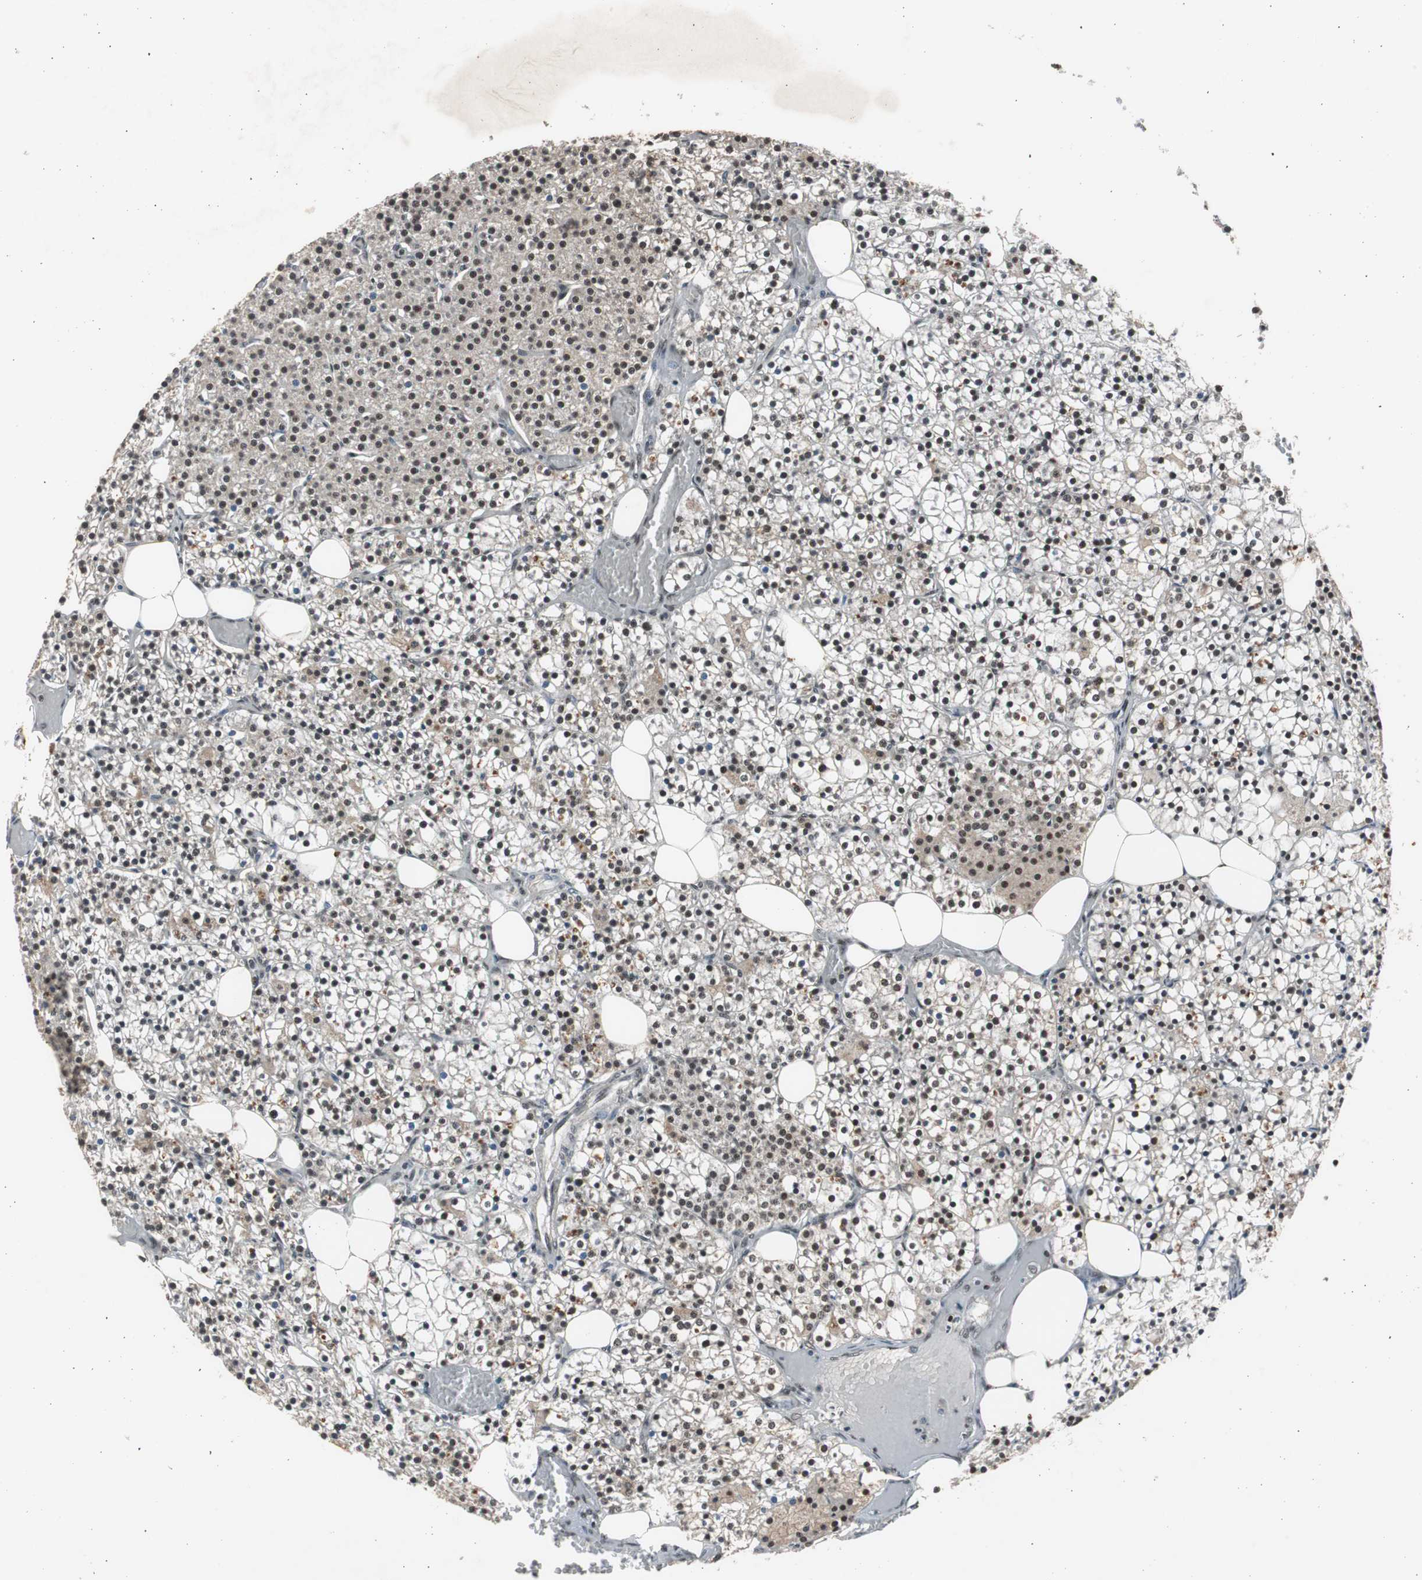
{"staining": {"intensity": "moderate", "quantity": ">75%", "location": "cytoplasmic/membranous,nuclear"}, "tissue": "parathyroid gland", "cell_type": "Glandular cells", "image_type": "normal", "snomed": [{"axis": "morphology", "description": "Normal tissue, NOS"}, {"axis": "topography", "description": "Parathyroid gland"}], "caption": "A medium amount of moderate cytoplasmic/membranous,nuclear positivity is seen in approximately >75% of glandular cells in benign parathyroid gland. The staining was performed using DAB to visualize the protein expression in brown, while the nuclei were stained in blue with hematoxylin (Magnification: 20x).", "gene": "RPA1", "patient": {"sex": "female", "age": 63}}